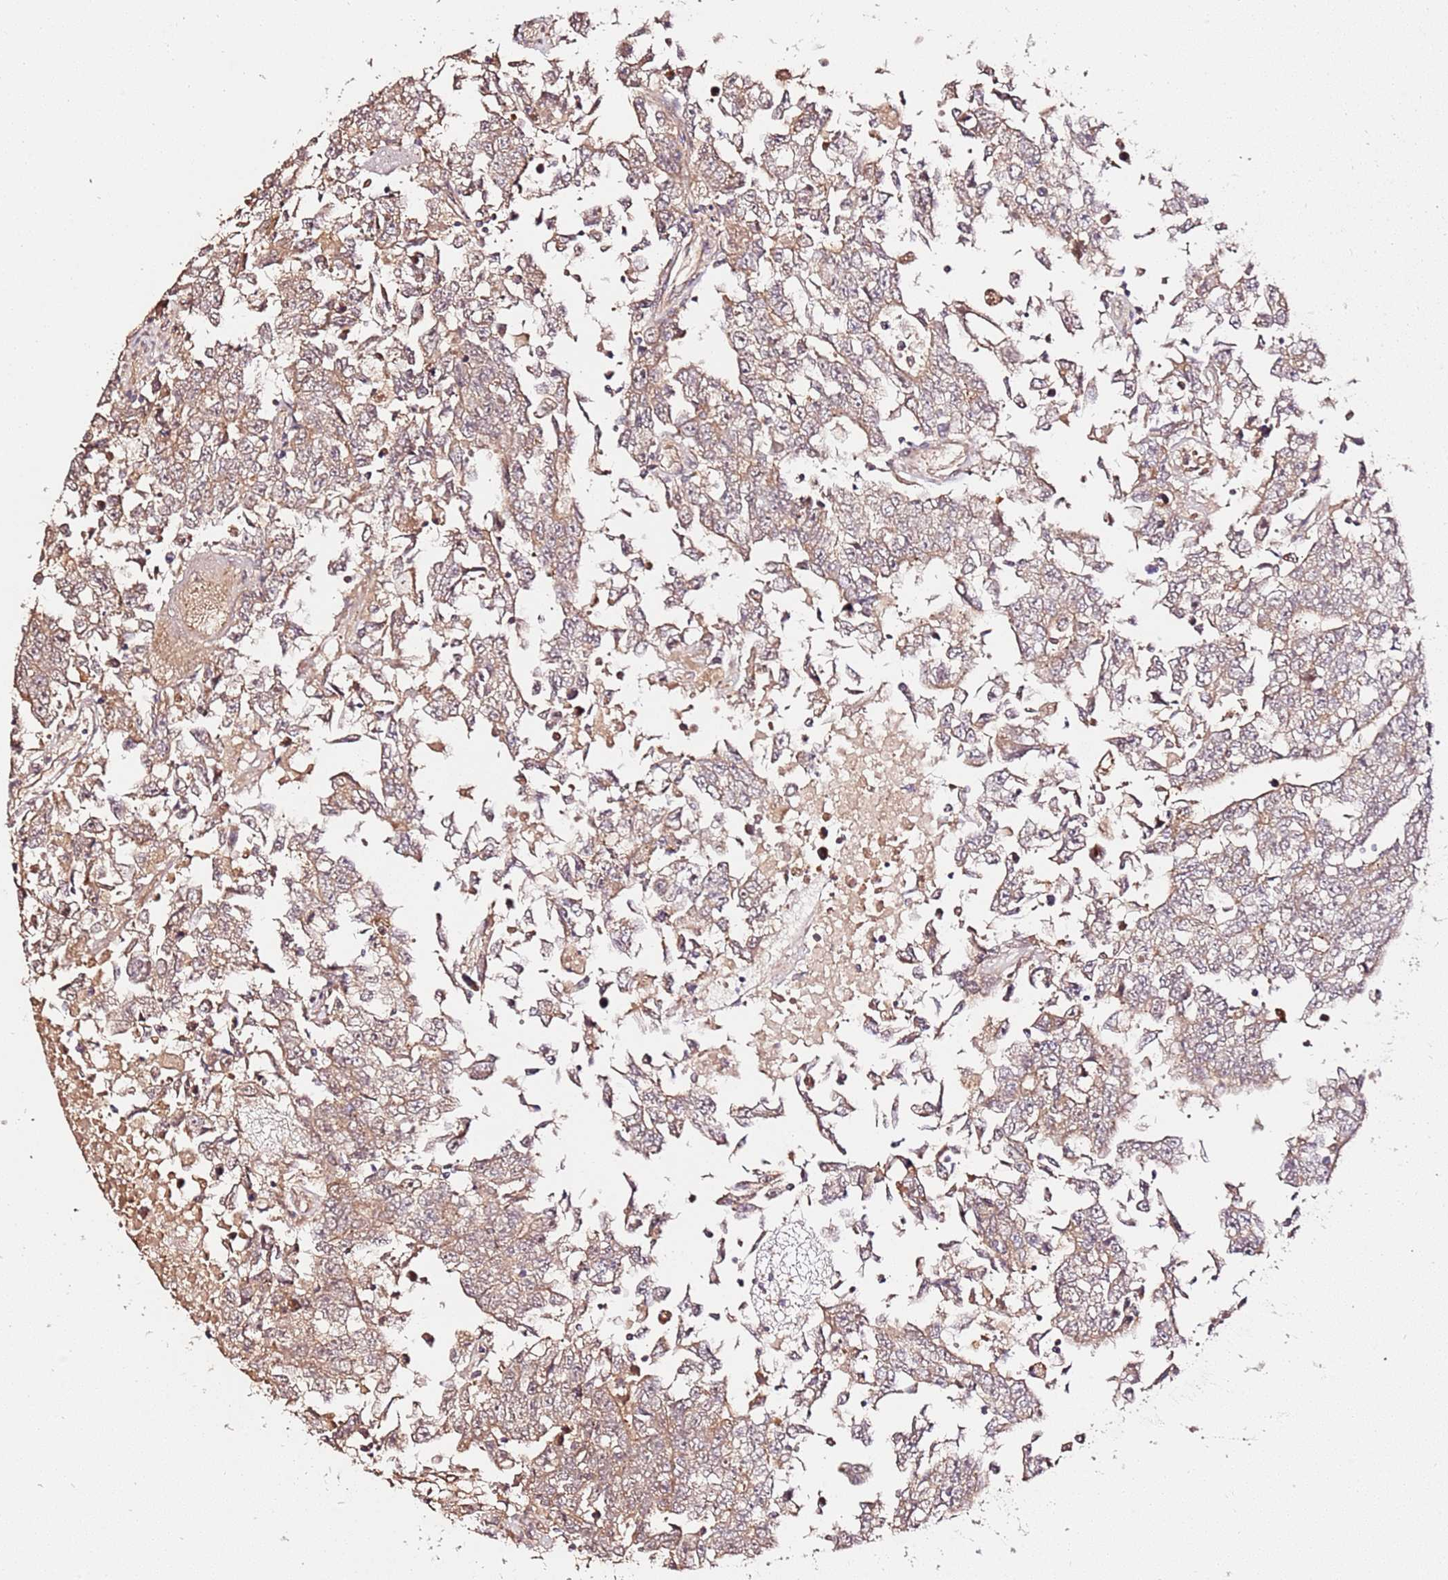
{"staining": {"intensity": "weak", "quantity": "25%-75%", "location": "cytoplasmic/membranous"}, "tissue": "testis cancer", "cell_type": "Tumor cells", "image_type": "cancer", "snomed": [{"axis": "morphology", "description": "Carcinoma, Embryonal, NOS"}, {"axis": "topography", "description": "Testis"}], "caption": "Human testis cancer stained with a protein marker reveals weak staining in tumor cells.", "gene": "CEP55", "patient": {"sex": "male", "age": 25}}